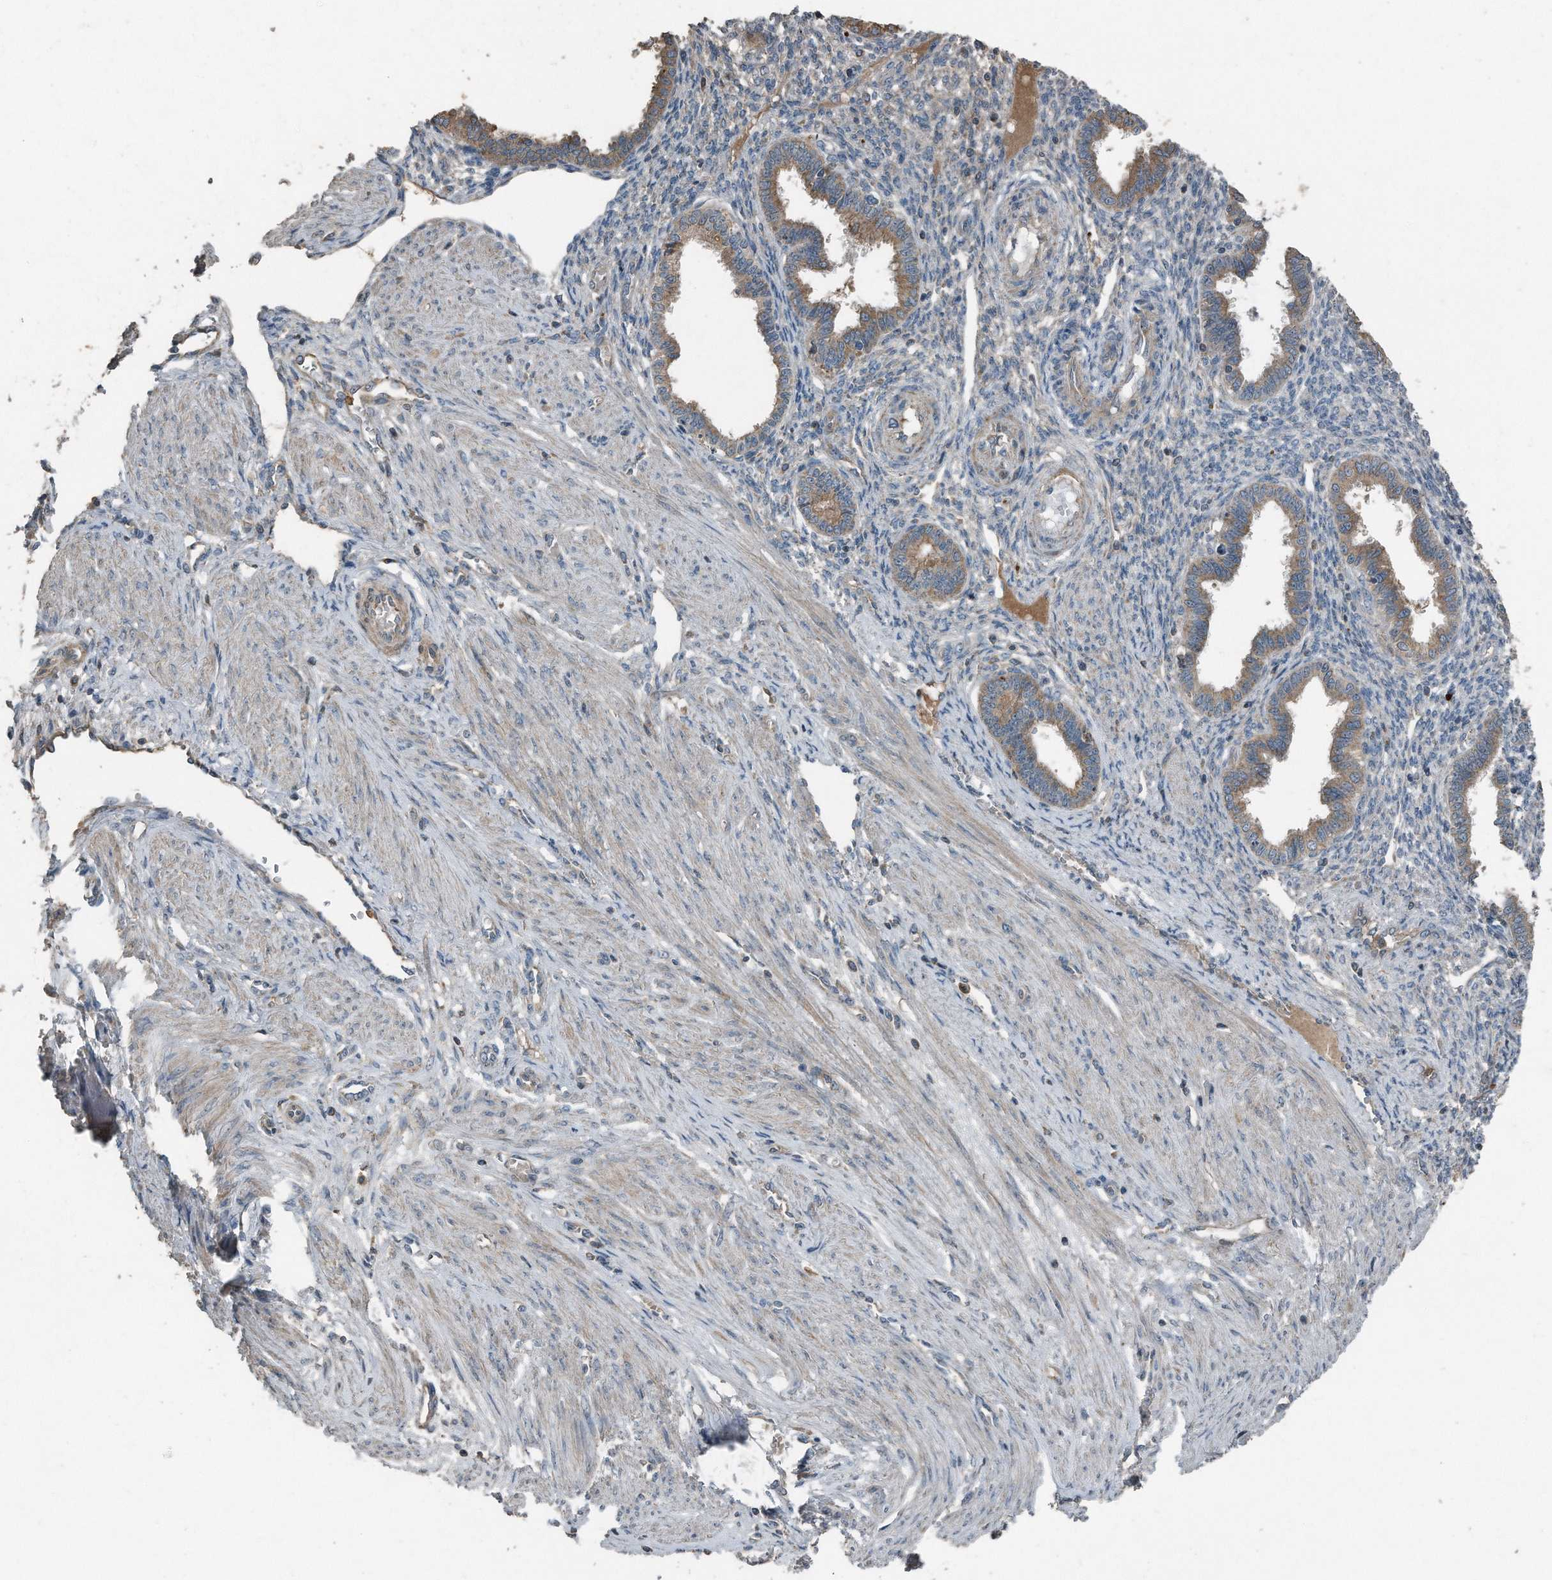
{"staining": {"intensity": "negative", "quantity": "none", "location": "none"}, "tissue": "endometrium", "cell_type": "Cells in endometrial stroma", "image_type": "normal", "snomed": [{"axis": "morphology", "description": "Normal tissue, NOS"}, {"axis": "topography", "description": "Endometrium"}], "caption": "DAB (3,3'-diaminobenzidine) immunohistochemical staining of normal human endometrium shows no significant staining in cells in endometrial stroma.", "gene": "C9", "patient": {"sex": "female", "age": 33}}